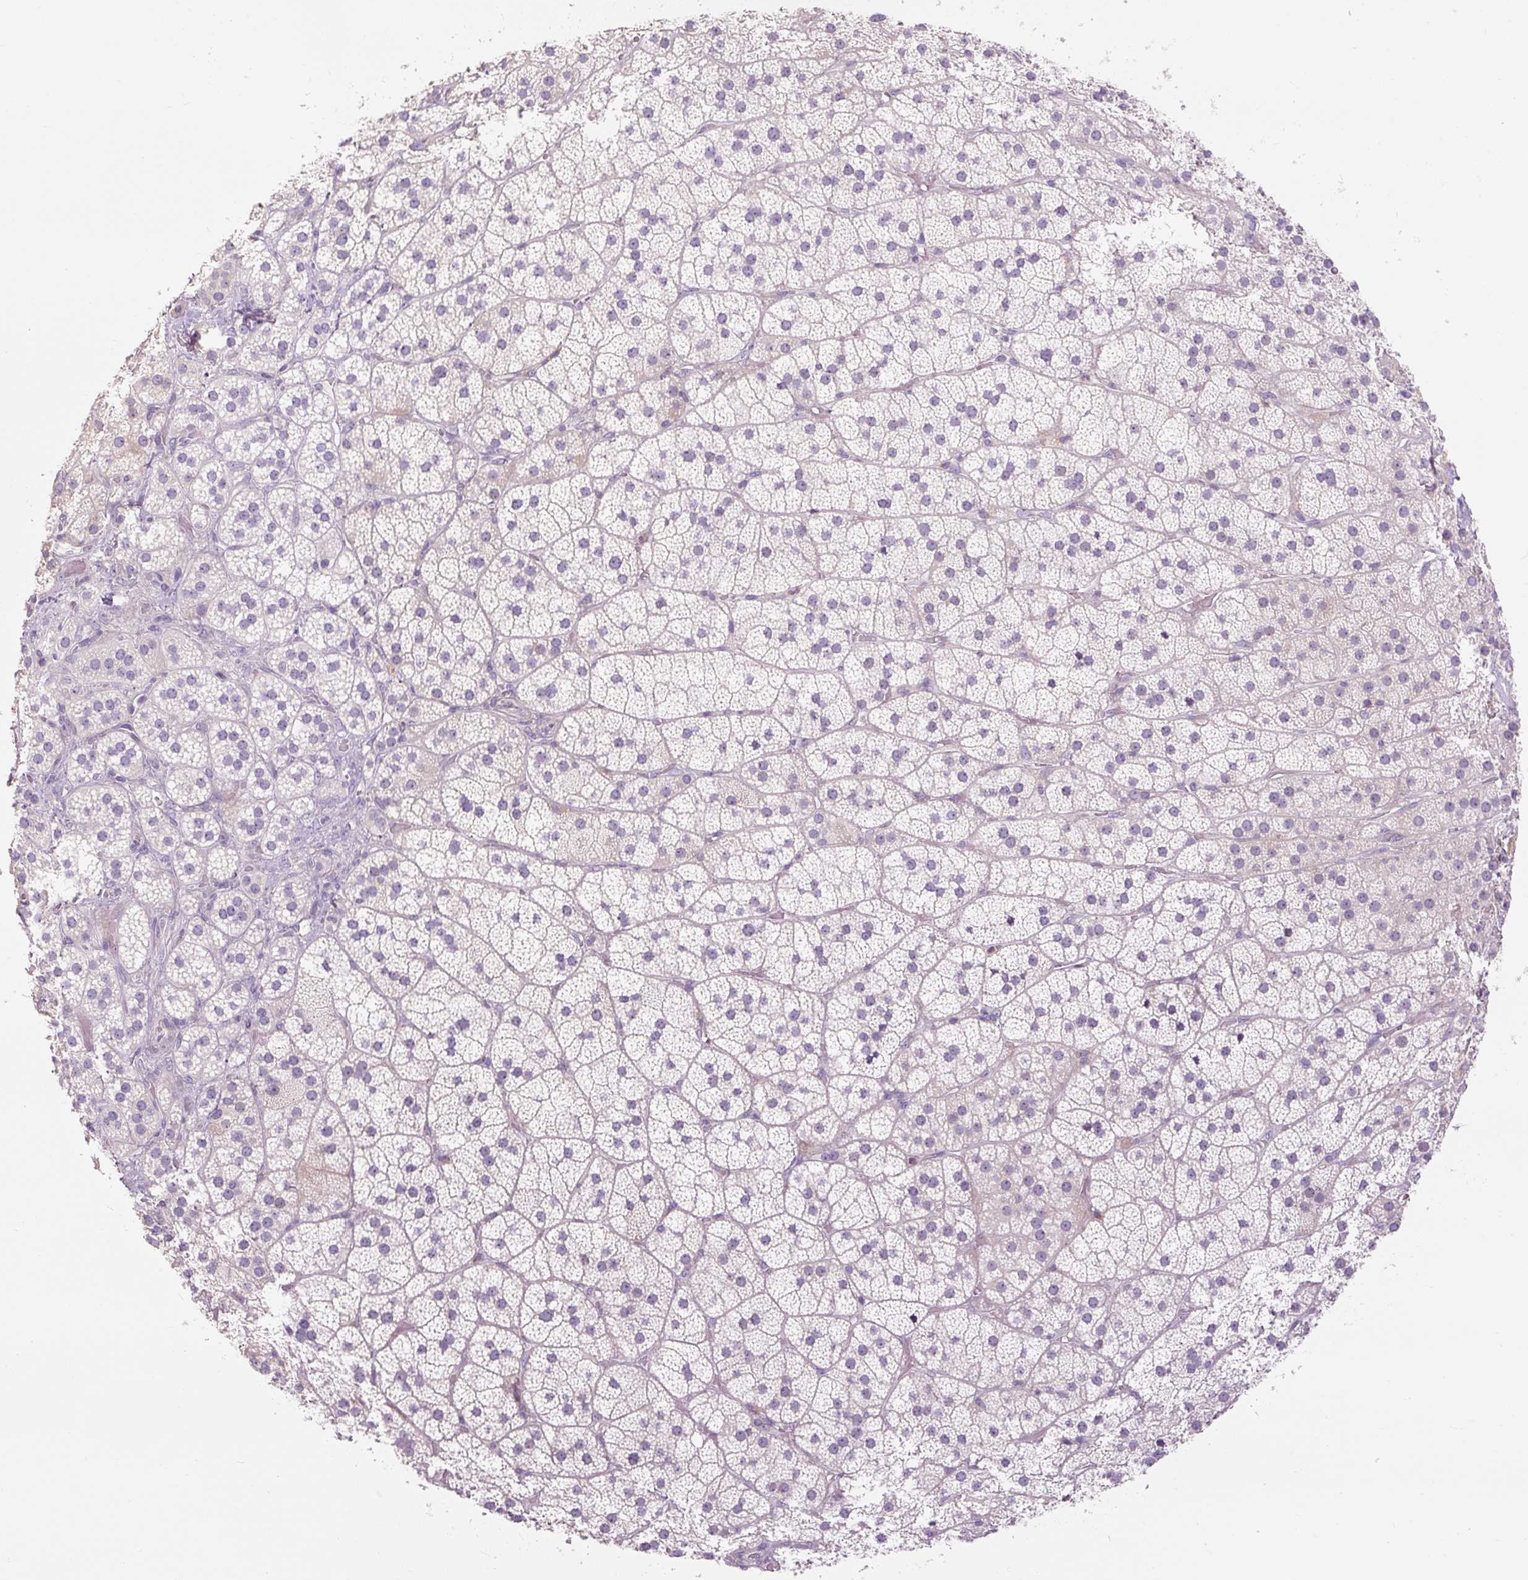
{"staining": {"intensity": "negative", "quantity": "none", "location": "none"}, "tissue": "adrenal gland", "cell_type": "Glandular cells", "image_type": "normal", "snomed": [{"axis": "morphology", "description": "Normal tissue, NOS"}, {"axis": "topography", "description": "Adrenal gland"}], "caption": "High magnification brightfield microscopy of unremarkable adrenal gland stained with DAB (3,3'-diaminobenzidine) (brown) and counterstained with hematoxylin (blue): glandular cells show no significant staining. (Stains: DAB (3,3'-diaminobenzidine) immunohistochemistry (IHC) with hematoxylin counter stain, Microscopy: brightfield microscopy at high magnification).", "gene": "TIGD2", "patient": {"sex": "male", "age": 57}}